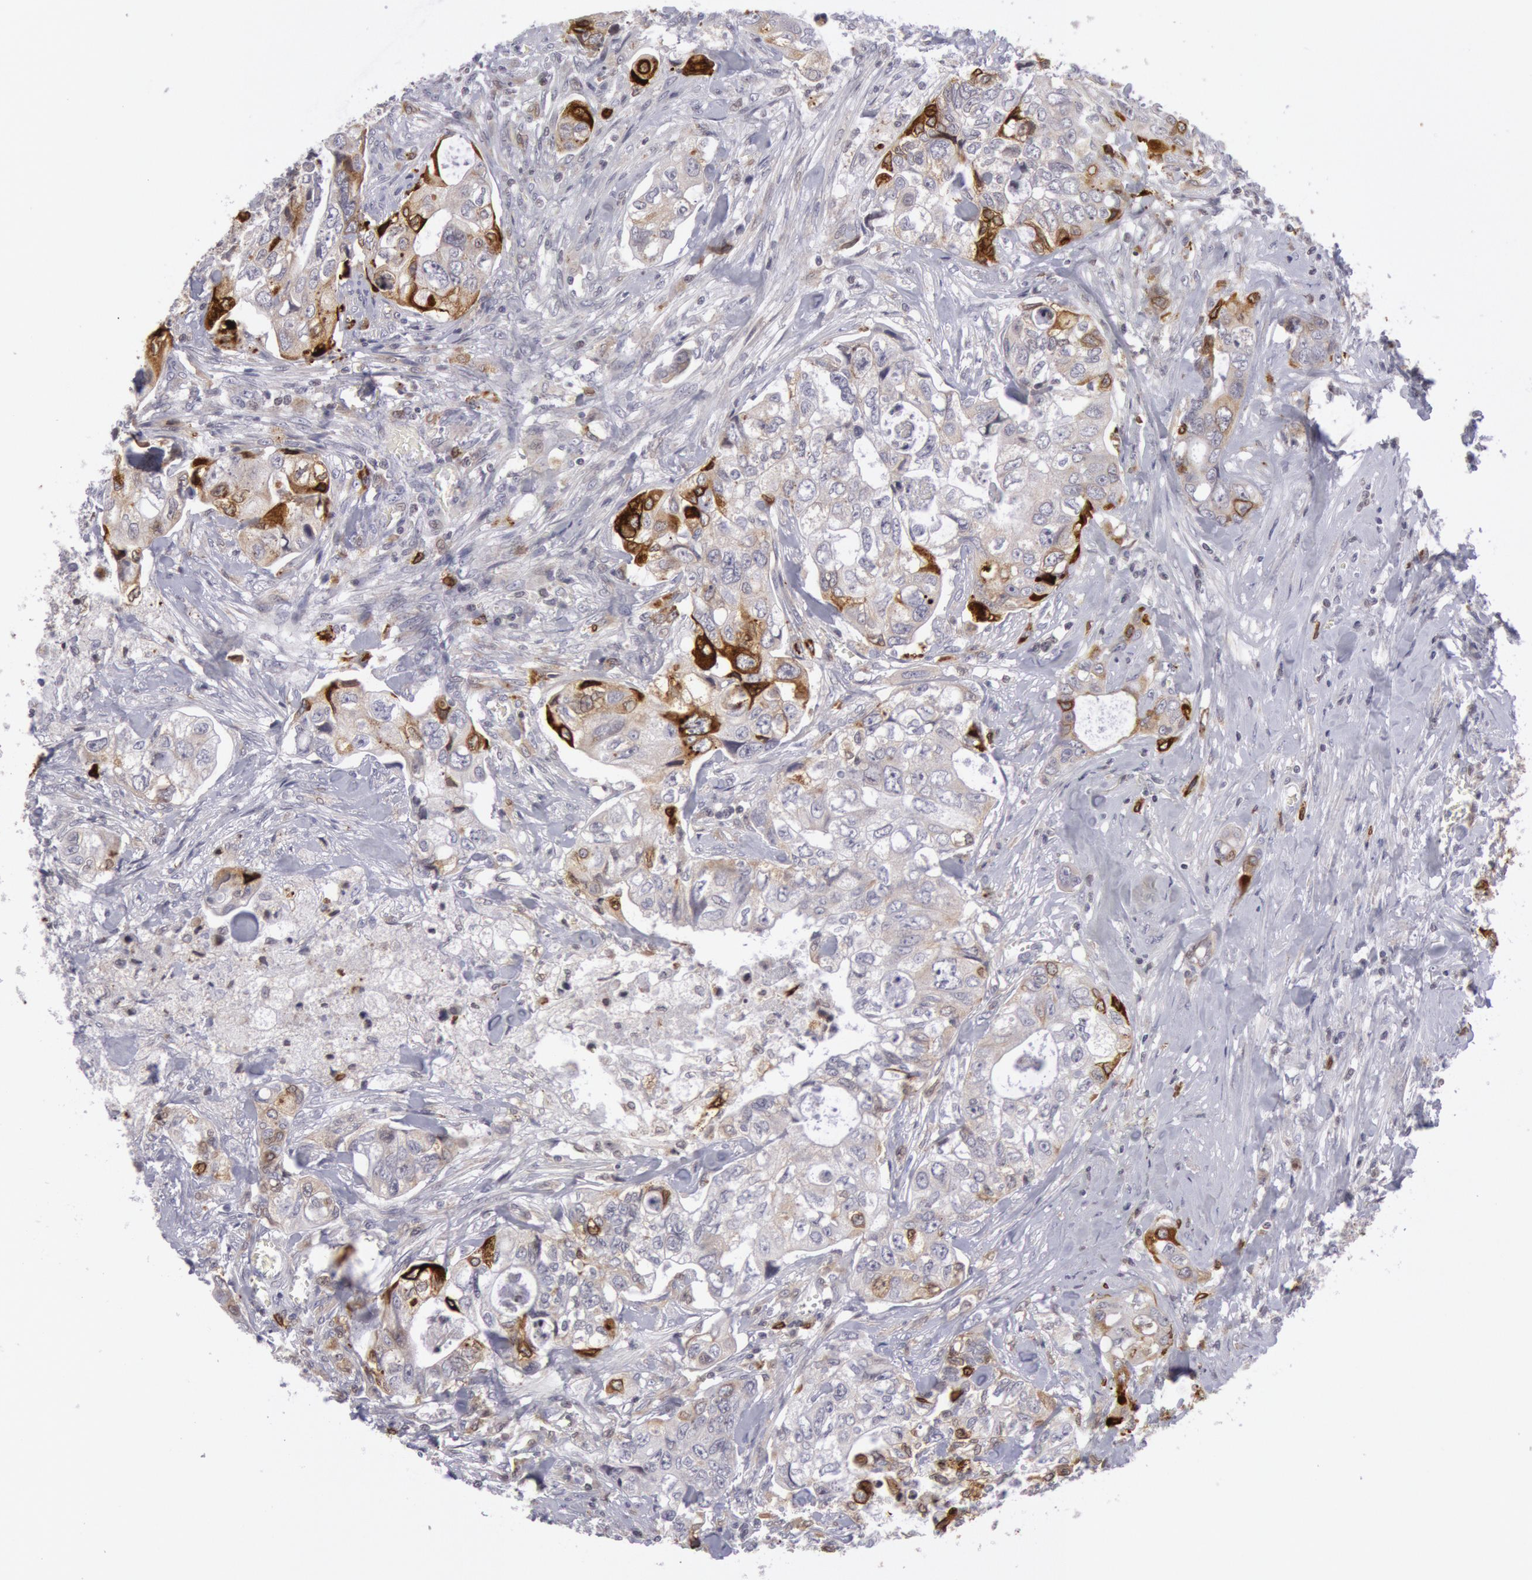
{"staining": {"intensity": "strong", "quantity": "<25%", "location": "cytoplasmic/membranous"}, "tissue": "colorectal cancer", "cell_type": "Tumor cells", "image_type": "cancer", "snomed": [{"axis": "morphology", "description": "Adenocarcinoma, NOS"}, {"axis": "topography", "description": "Rectum"}], "caption": "Protein expression analysis of colorectal adenocarcinoma demonstrates strong cytoplasmic/membranous expression in about <25% of tumor cells.", "gene": "PTGS2", "patient": {"sex": "female", "age": 57}}